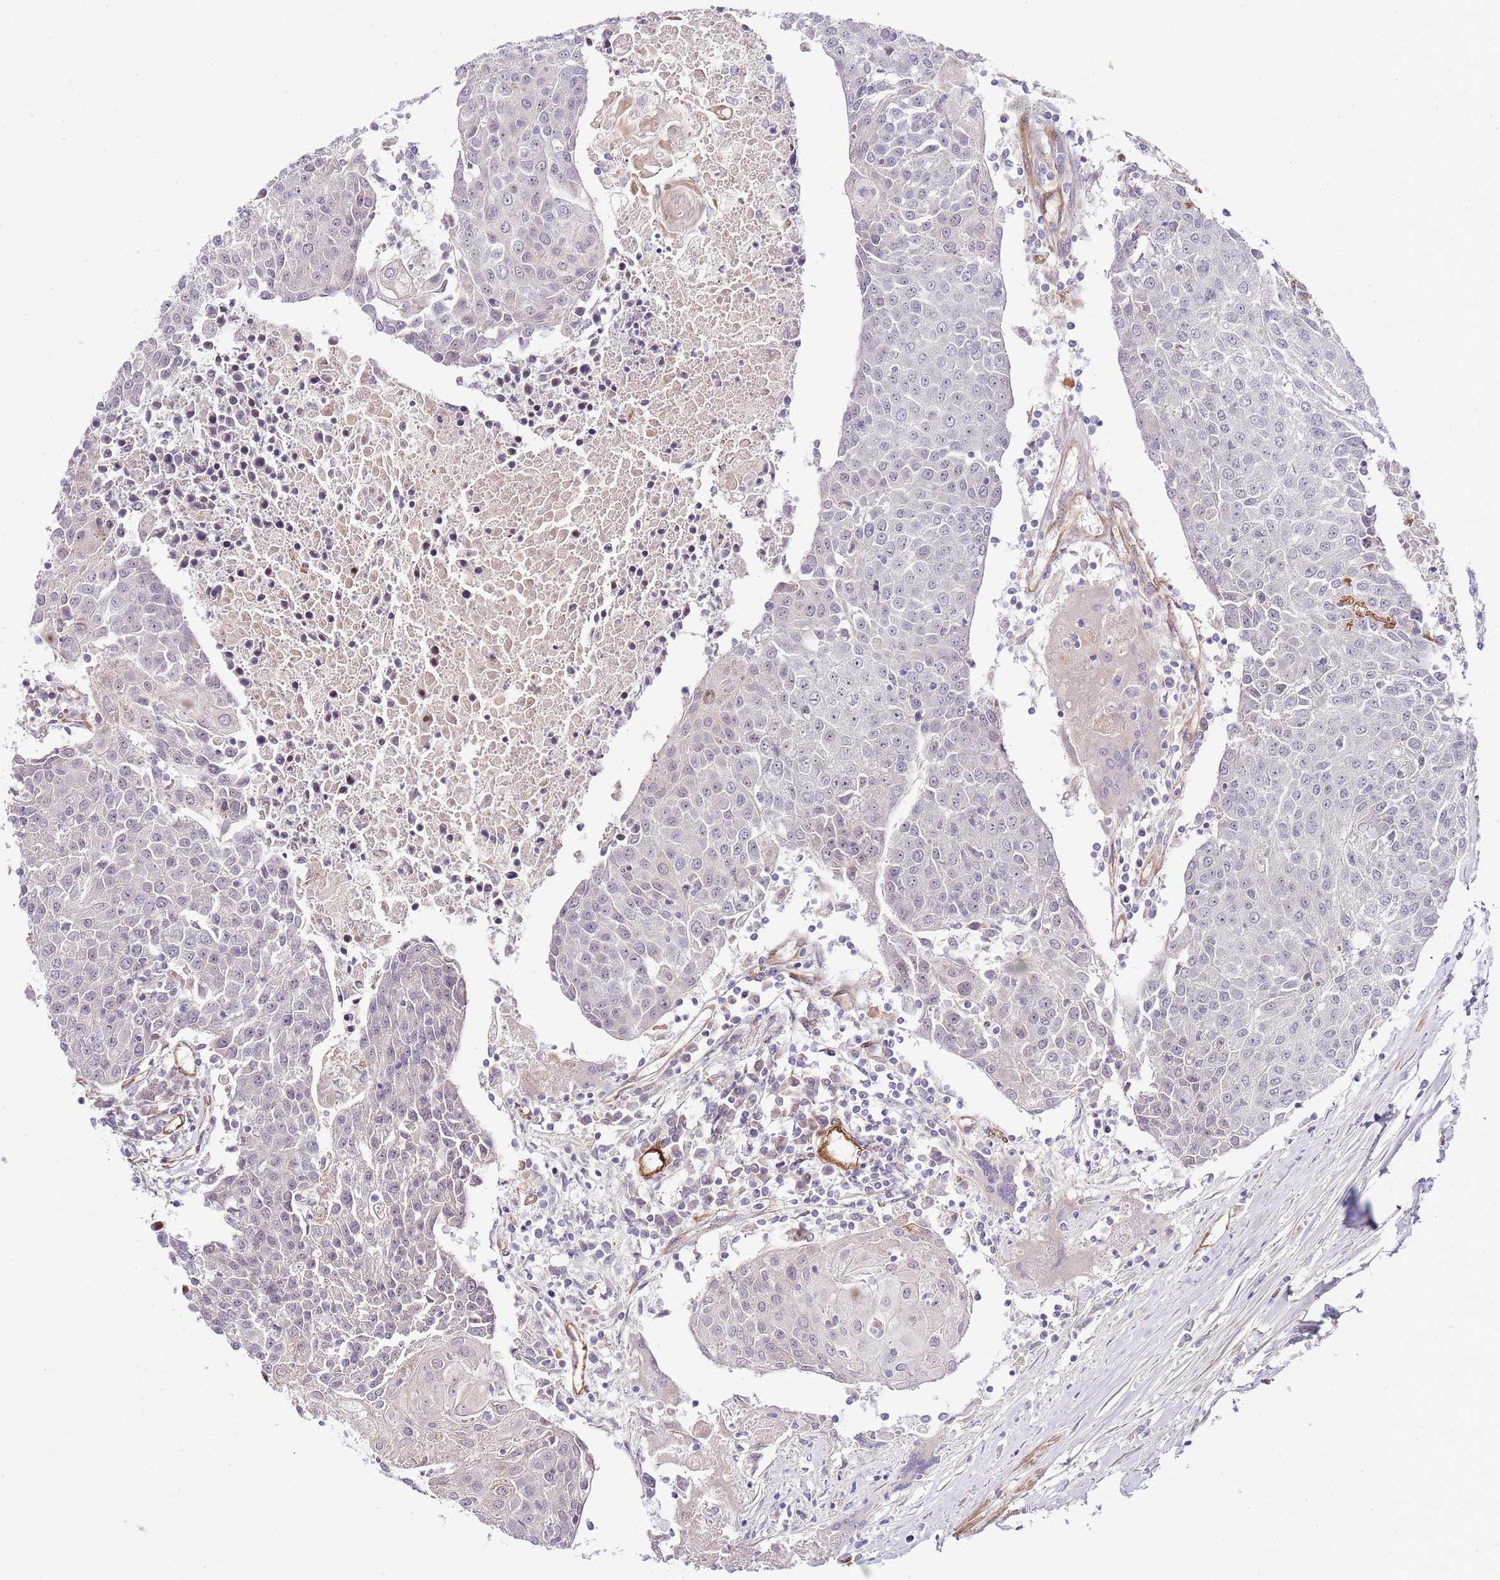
{"staining": {"intensity": "negative", "quantity": "none", "location": "none"}, "tissue": "urothelial cancer", "cell_type": "Tumor cells", "image_type": "cancer", "snomed": [{"axis": "morphology", "description": "Urothelial carcinoma, High grade"}, {"axis": "topography", "description": "Urinary bladder"}], "caption": "This is an IHC photomicrograph of urothelial cancer. There is no expression in tumor cells.", "gene": "NEK3", "patient": {"sex": "female", "age": 85}}